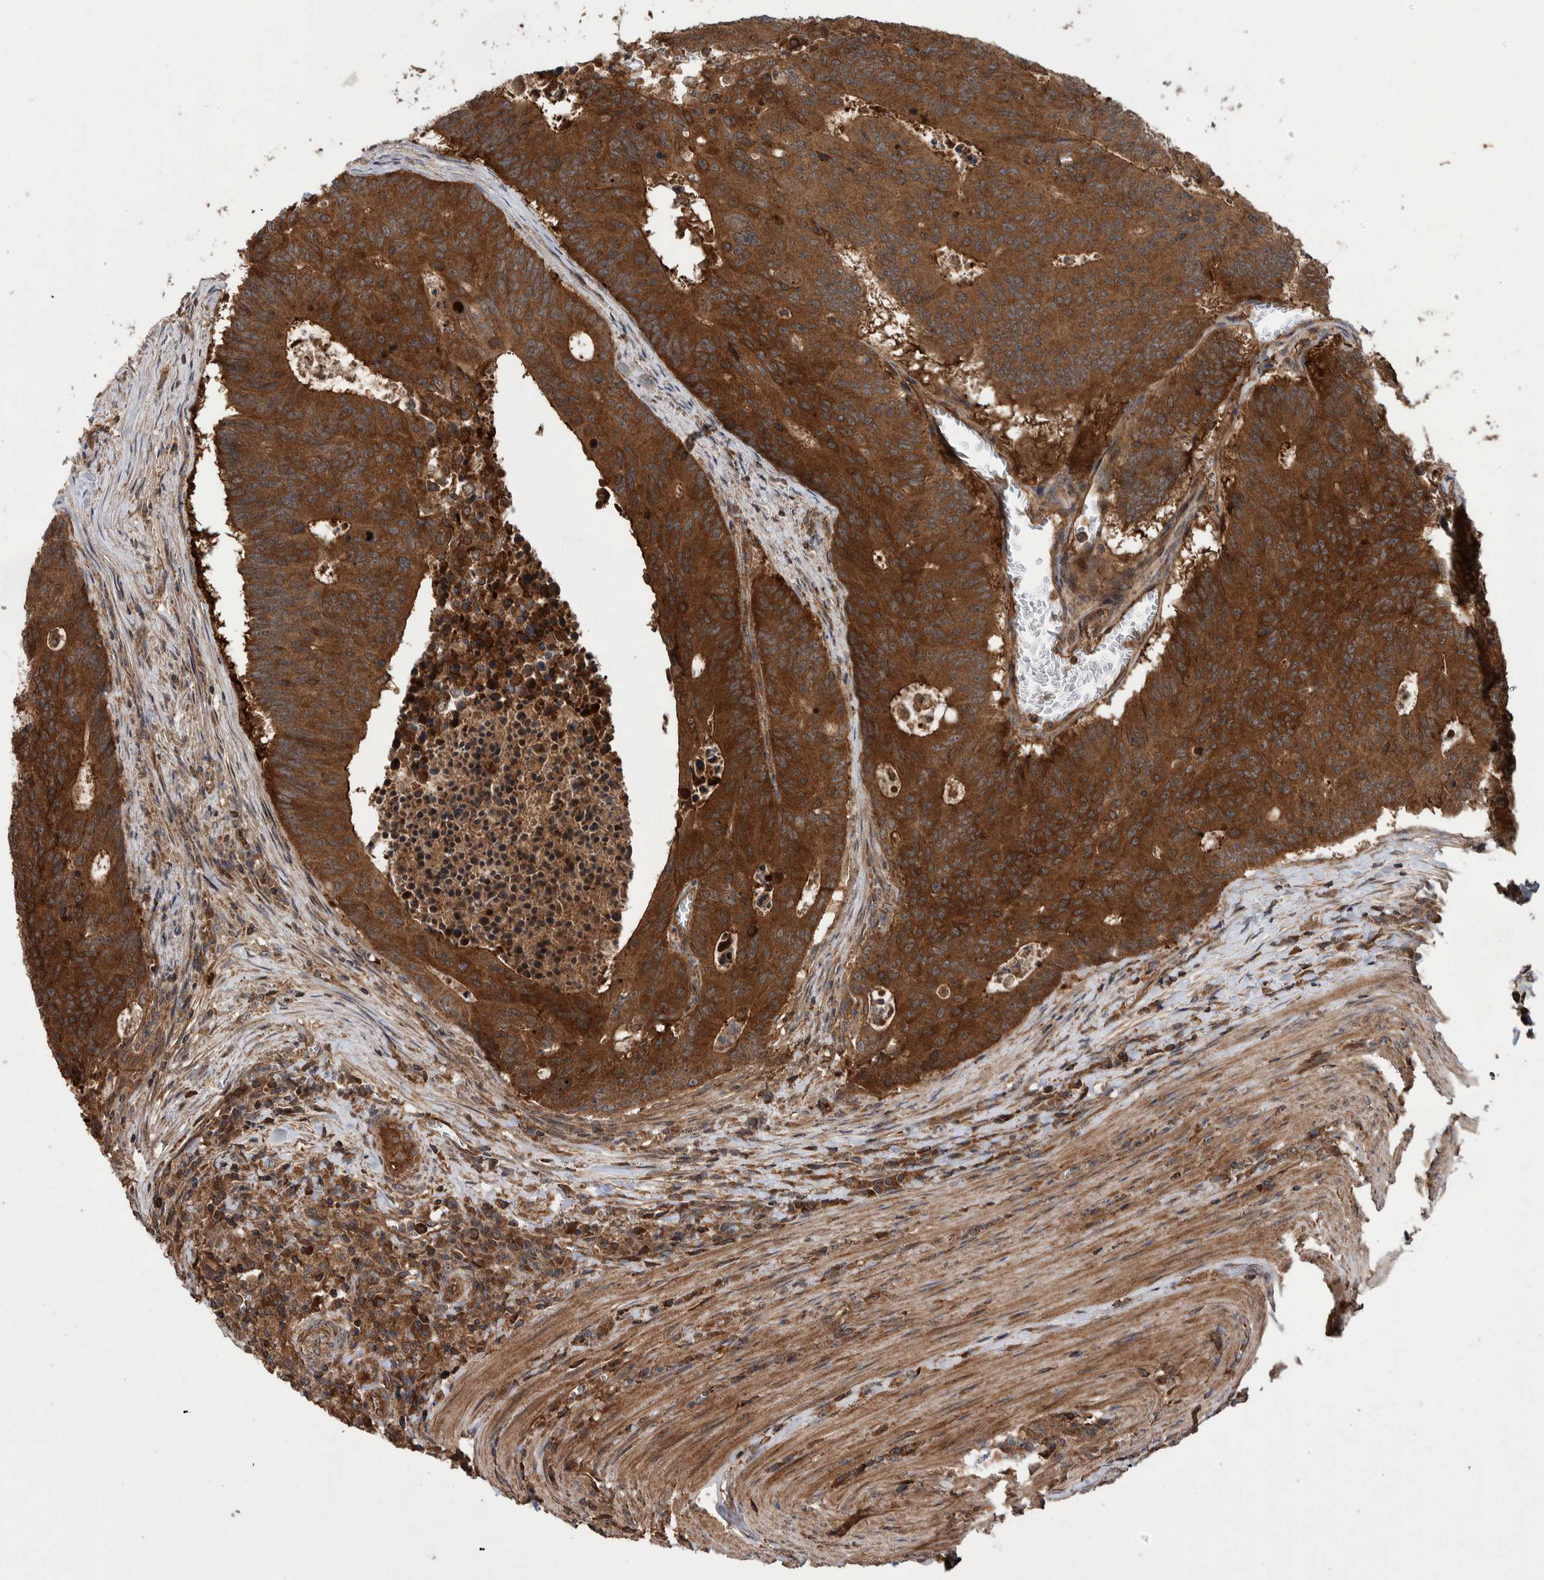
{"staining": {"intensity": "strong", "quantity": ">75%", "location": "cytoplasmic/membranous"}, "tissue": "colorectal cancer", "cell_type": "Tumor cells", "image_type": "cancer", "snomed": [{"axis": "morphology", "description": "Adenocarcinoma, NOS"}, {"axis": "topography", "description": "Colon"}], "caption": "Immunohistochemical staining of human colorectal cancer (adenocarcinoma) reveals high levels of strong cytoplasmic/membranous staining in about >75% of tumor cells.", "gene": "VBP1", "patient": {"sex": "male", "age": 87}}